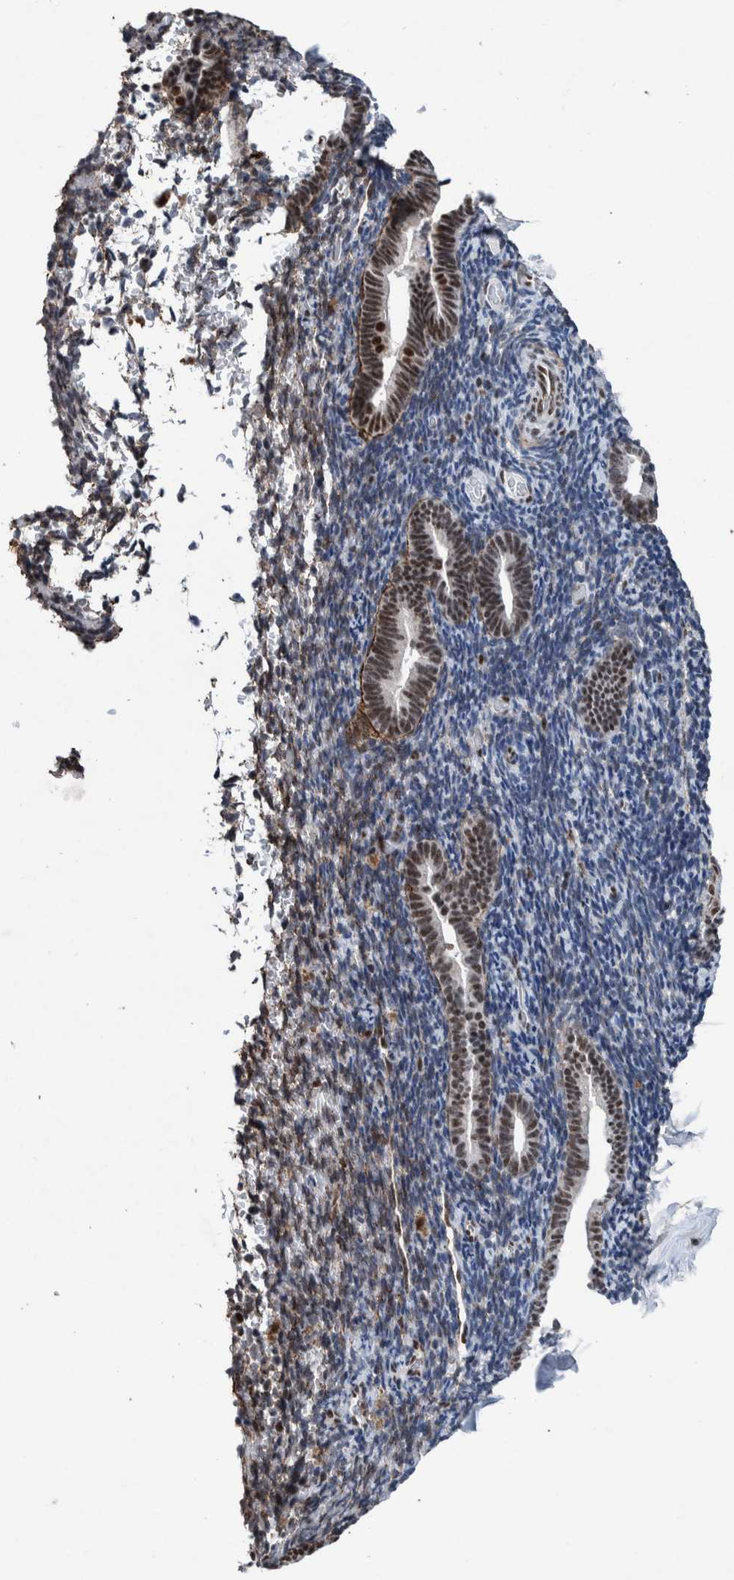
{"staining": {"intensity": "weak", "quantity": "<25%", "location": "nuclear"}, "tissue": "endometrium", "cell_type": "Cells in endometrial stroma", "image_type": "normal", "snomed": [{"axis": "morphology", "description": "Normal tissue, NOS"}, {"axis": "topography", "description": "Endometrium"}], "caption": "DAB immunohistochemical staining of benign human endometrium displays no significant expression in cells in endometrial stroma.", "gene": "TAF10", "patient": {"sex": "female", "age": 51}}